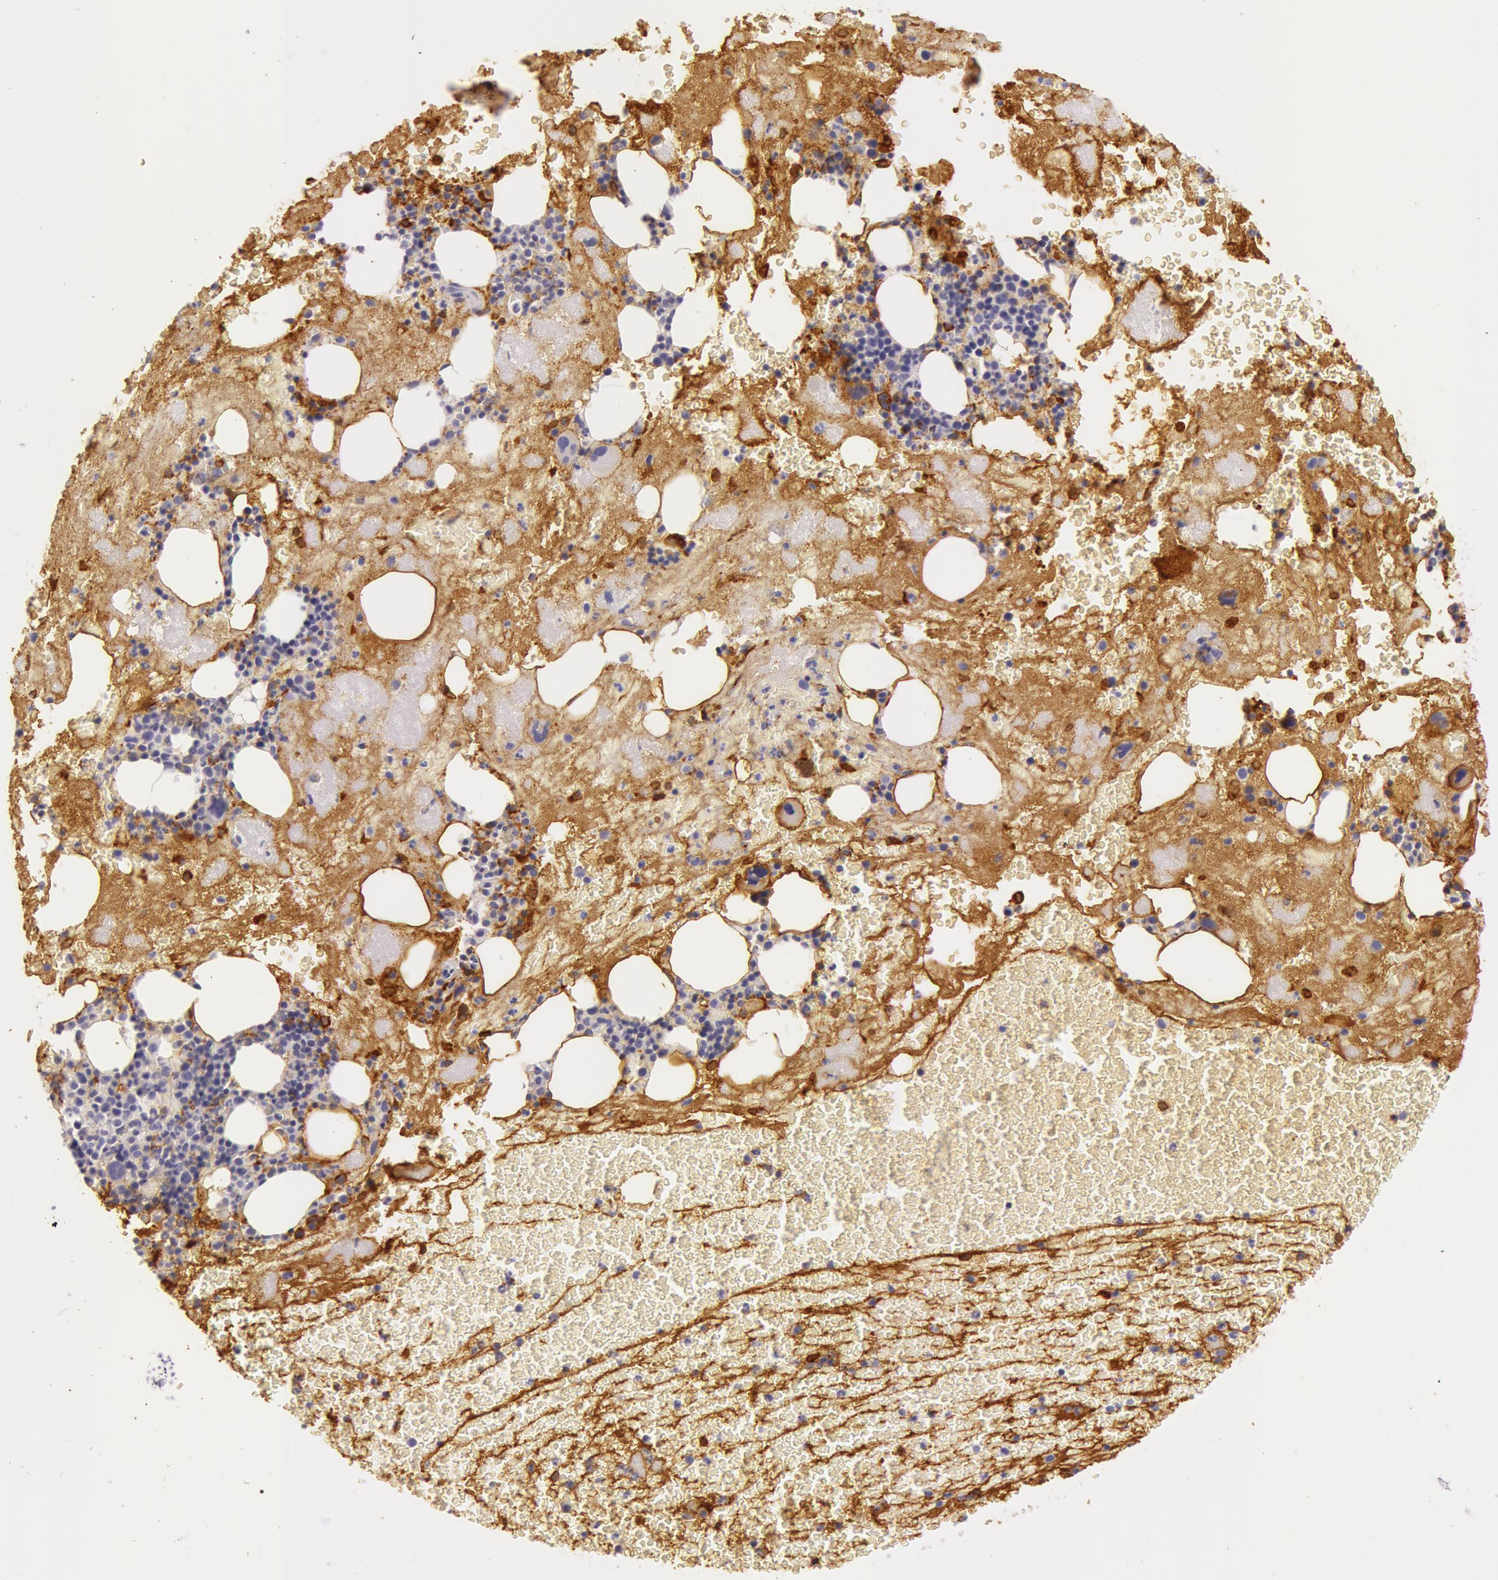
{"staining": {"intensity": "moderate", "quantity": "25%-75%", "location": "cytoplasmic/membranous"}, "tissue": "bone marrow", "cell_type": "Hematopoietic cells", "image_type": "normal", "snomed": [{"axis": "morphology", "description": "Normal tissue, NOS"}, {"axis": "topography", "description": "Bone marrow"}], "caption": "Protein staining of unremarkable bone marrow reveals moderate cytoplasmic/membranous staining in about 25%-75% of hematopoietic cells.", "gene": "C4BPA", "patient": {"sex": "male", "age": 76}}